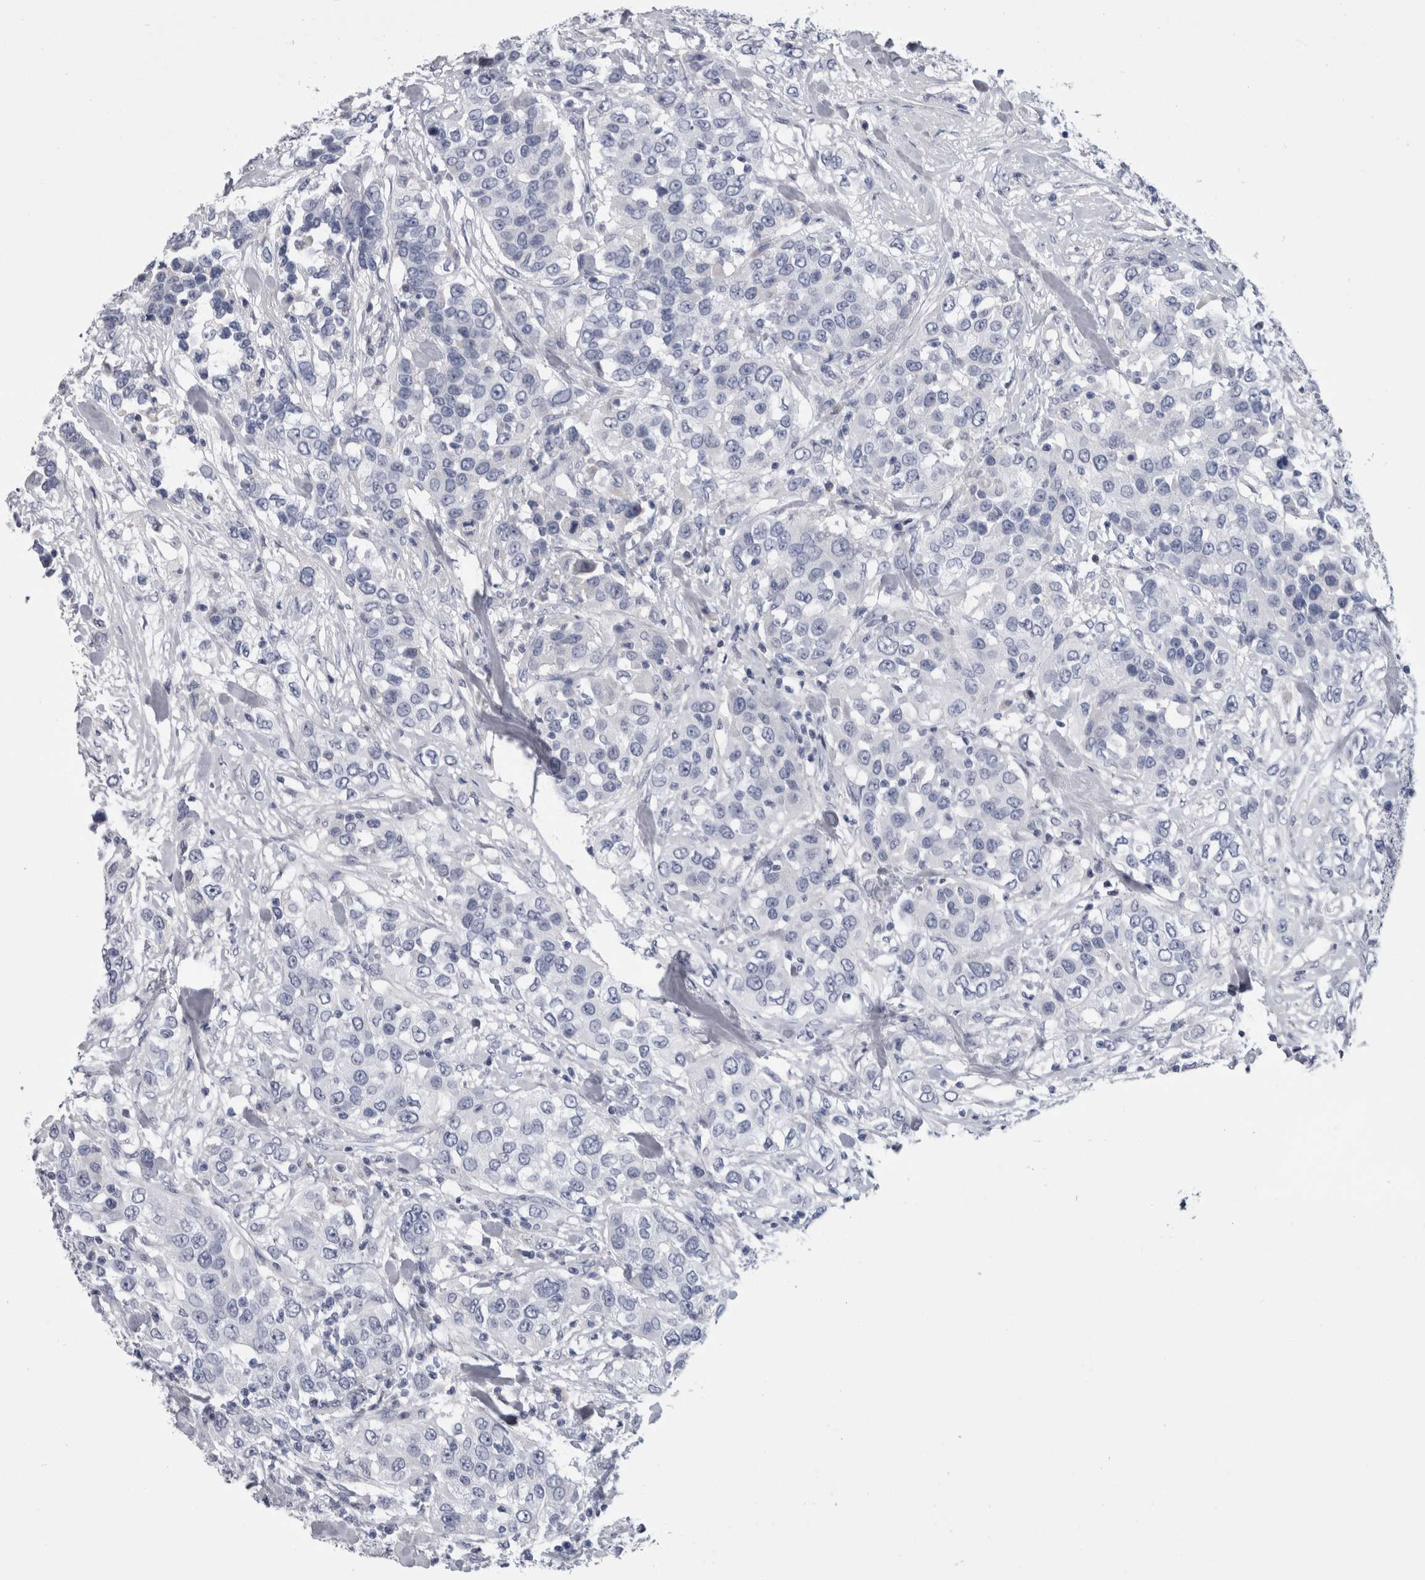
{"staining": {"intensity": "negative", "quantity": "none", "location": "none"}, "tissue": "urothelial cancer", "cell_type": "Tumor cells", "image_type": "cancer", "snomed": [{"axis": "morphology", "description": "Urothelial carcinoma, High grade"}, {"axis": "topography", "description": "Urinary bladder"}], "caption": "High-grade urothelial carcinoma was stained to show a protein in brown. There is no significant positivity in tumor cells.", "gene": "PAX5", "patient": {"sex": "female", "age": 80}}